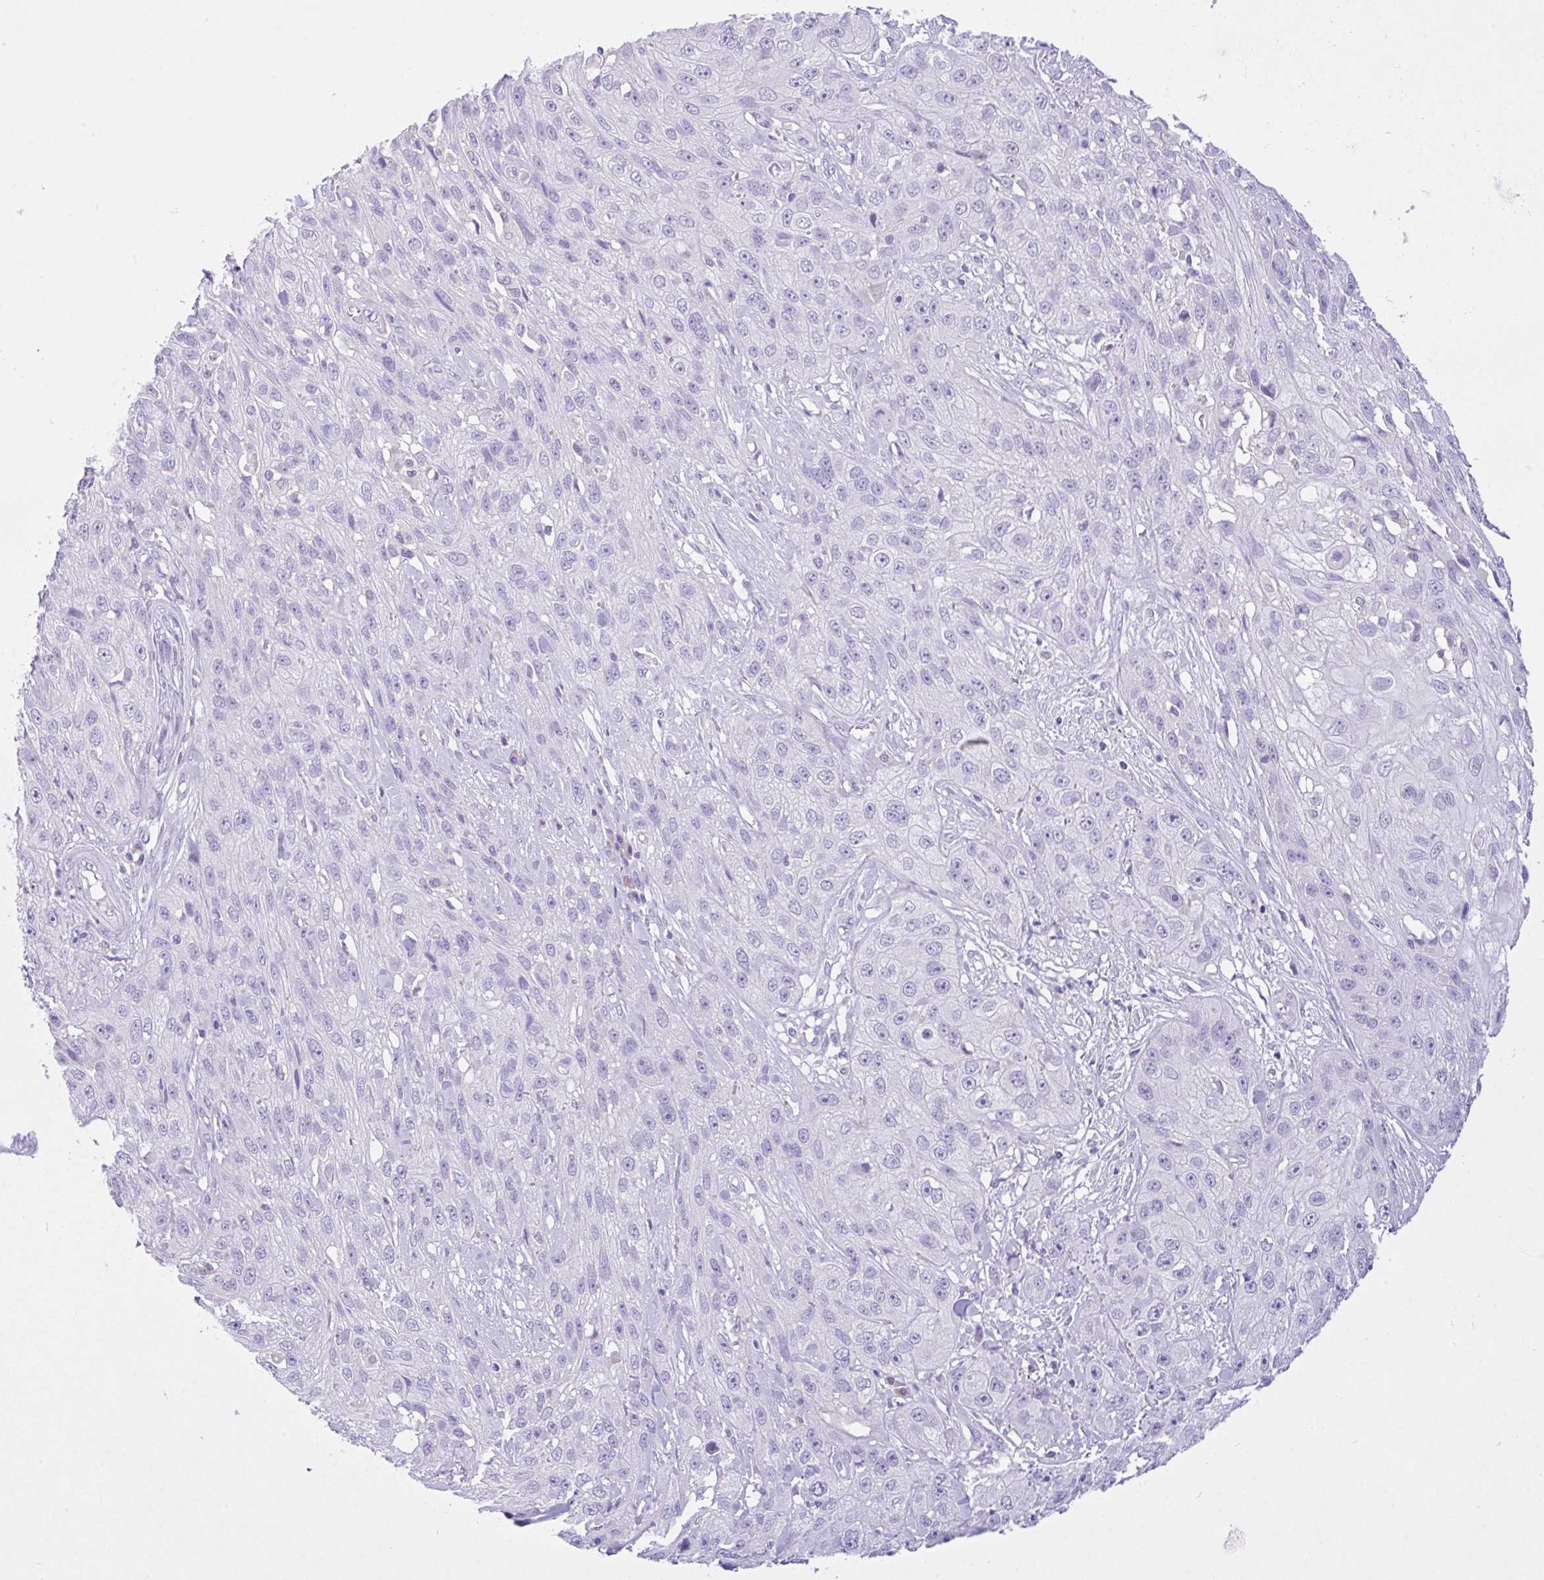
{"staining": {"intensity": "negative", "quantity": "none", "location": "none"}, "tissue": "skin cancer", "cell_type": "Tumor cells", "image_type": "cancer", "snomed": [{"axis": "morphology", "description": "Squamous cell carcinoma, NOS"}, {"axis": "topography", "description": "Skin"}, {"axis": "topography", "description": "Vulva"}], "caption": "High power microscopy photomicrograph of an IHC histopathology image of skin cancer (squamous cell carcinoma), revealing no significant expression in tumor cells. (Stains: DAB (3,3'-diaminobenzidine) immunohistochemistry (IHC) with hematoxylin counter stain, Microscopy: brightfield microscopy at high magnification).", "gene": "NCF1", "patient": {"sex": "female", "age": 86}}